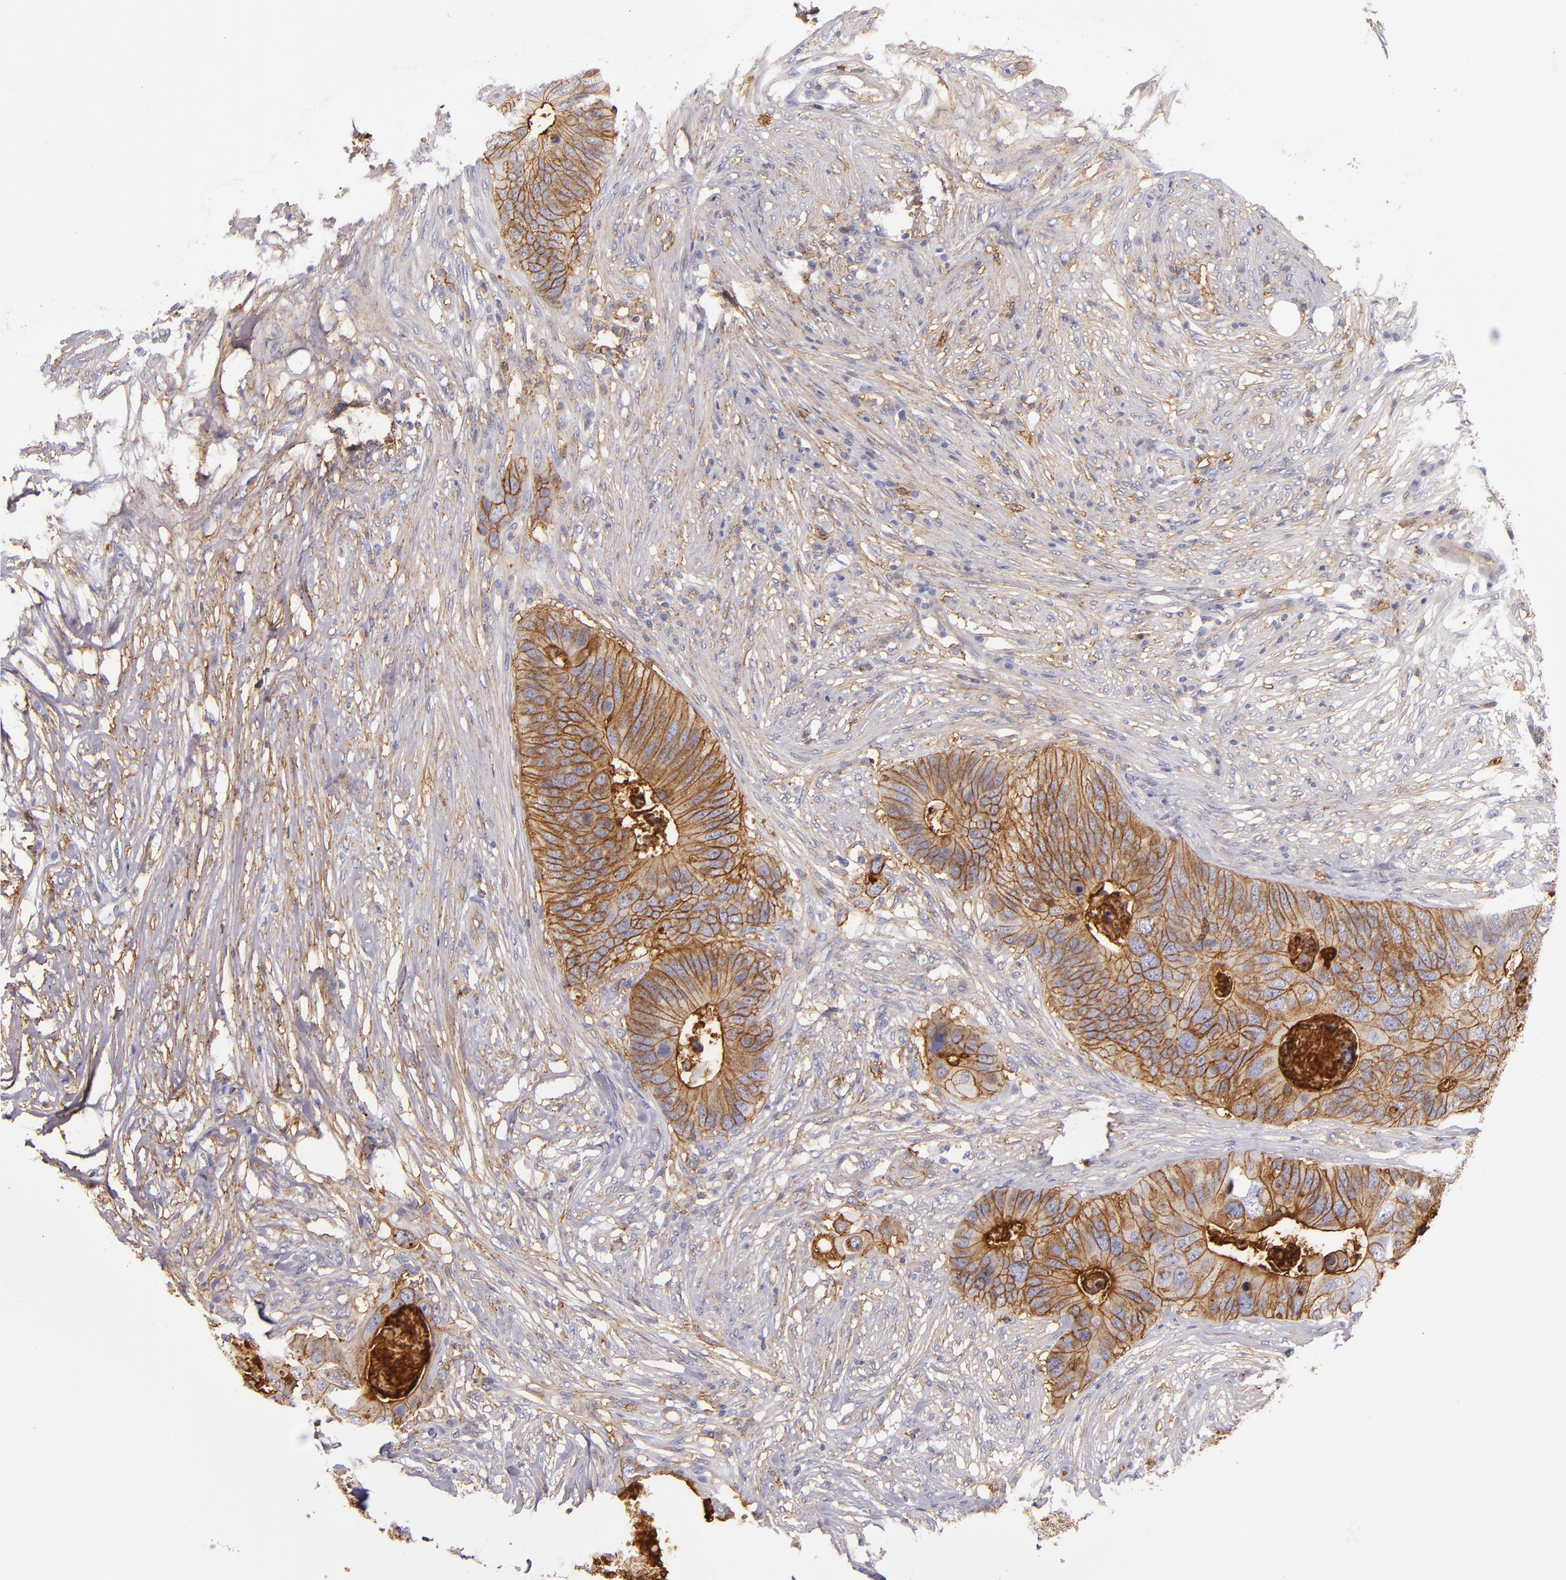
{"staining": {"intensity": "strong", "quantity": ">75%", "location": "cytoplasmic/membranous"}, "tissue": "colorectal cancer", "cell_type": "Tumor cells", "image_type": "cancer", "snomed": [{"axis": "morphology", "description": "Adenocarcinoma, NOS"}, {"axis": "topography", "description": "Colon"}], "caption": "Tumor cells demonstrate high levels of strong cytoplasmic/membranous positivity in about >75% of cells in human adenocarcinoma (colorectal). (DAB IHC with brightfield microscopy, high magnification).", "gene": "CD9", "patient": {"sex": "male", "age": 71}}